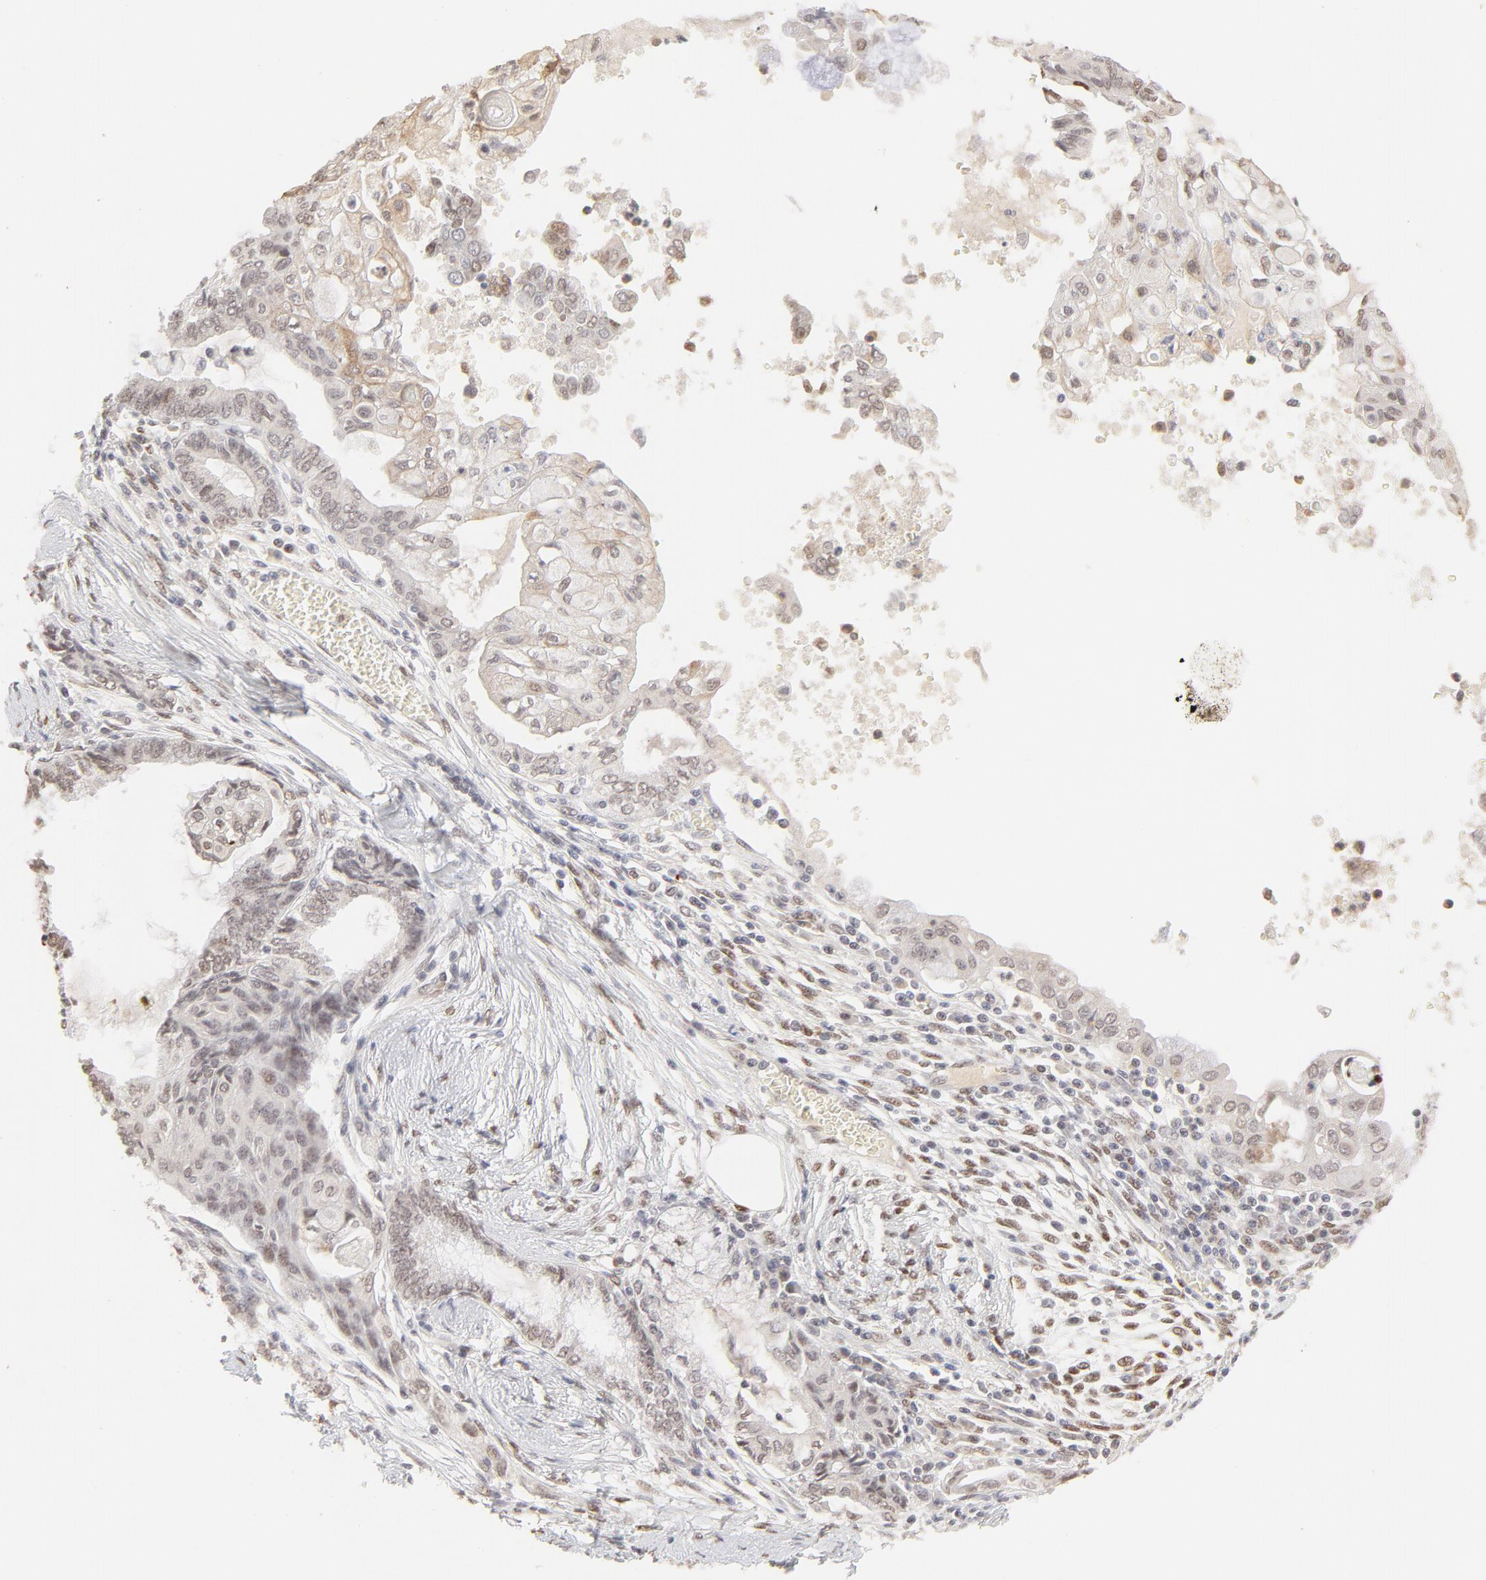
{"staining": {"intensity": "weak", "quantity": "<25%", "location": "nuclear"}, "tissue": "endometrial cancer", "cell_type": "Tumor cells", "image_type": "cancer", "snomed": [{"axis": "morphology", "description": "Adenocarcinoma, NOS"}, {"axis": "topography", "description": "Endometrium"}], "caption": "IHC of human adenocarcinoma (endometrial) reveals no positivity in tumor cells.", "gene": "PBX3", "patient": {"sex": "female", "age": 79}}